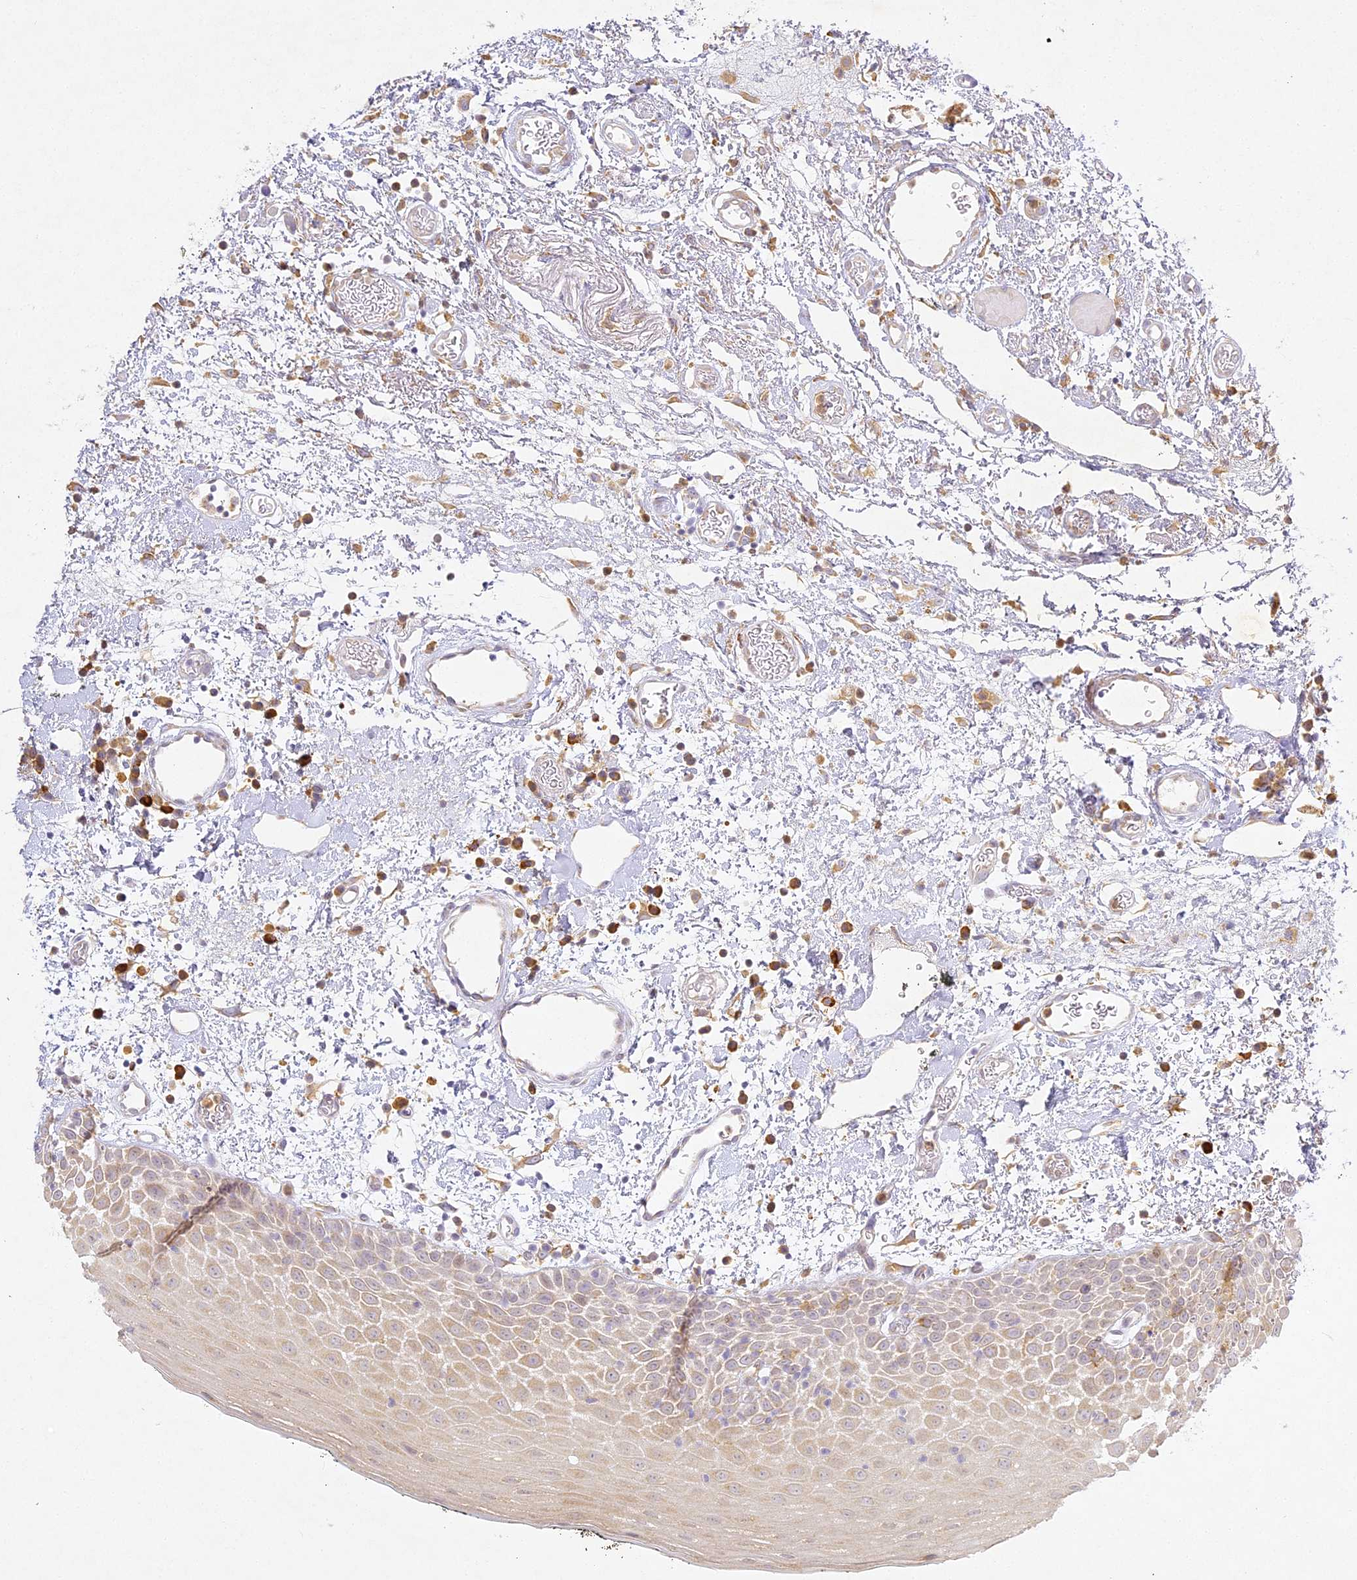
{"staining": {"intensity": "weak", "quantity": "25%-75%", "location": "cytoplasmic/membranous"}, "tissue": "oral mucosa", "cell_type": "Squamous epithelial cells", "image_type": "normal", "snomed": [{"axis": "morphology", "description": "Normal tissue, NOS"}, {"axis": "topography", "description": "Oral tissue"}], "caption": "A low amount of weak cytoplasmic/membranous positivity is present in approximately 25%-75% of squamous epithelial cells in normal oral mucosa.", "gene": "SLC30A5", "patient": {"sex": "male", "age": 74}}